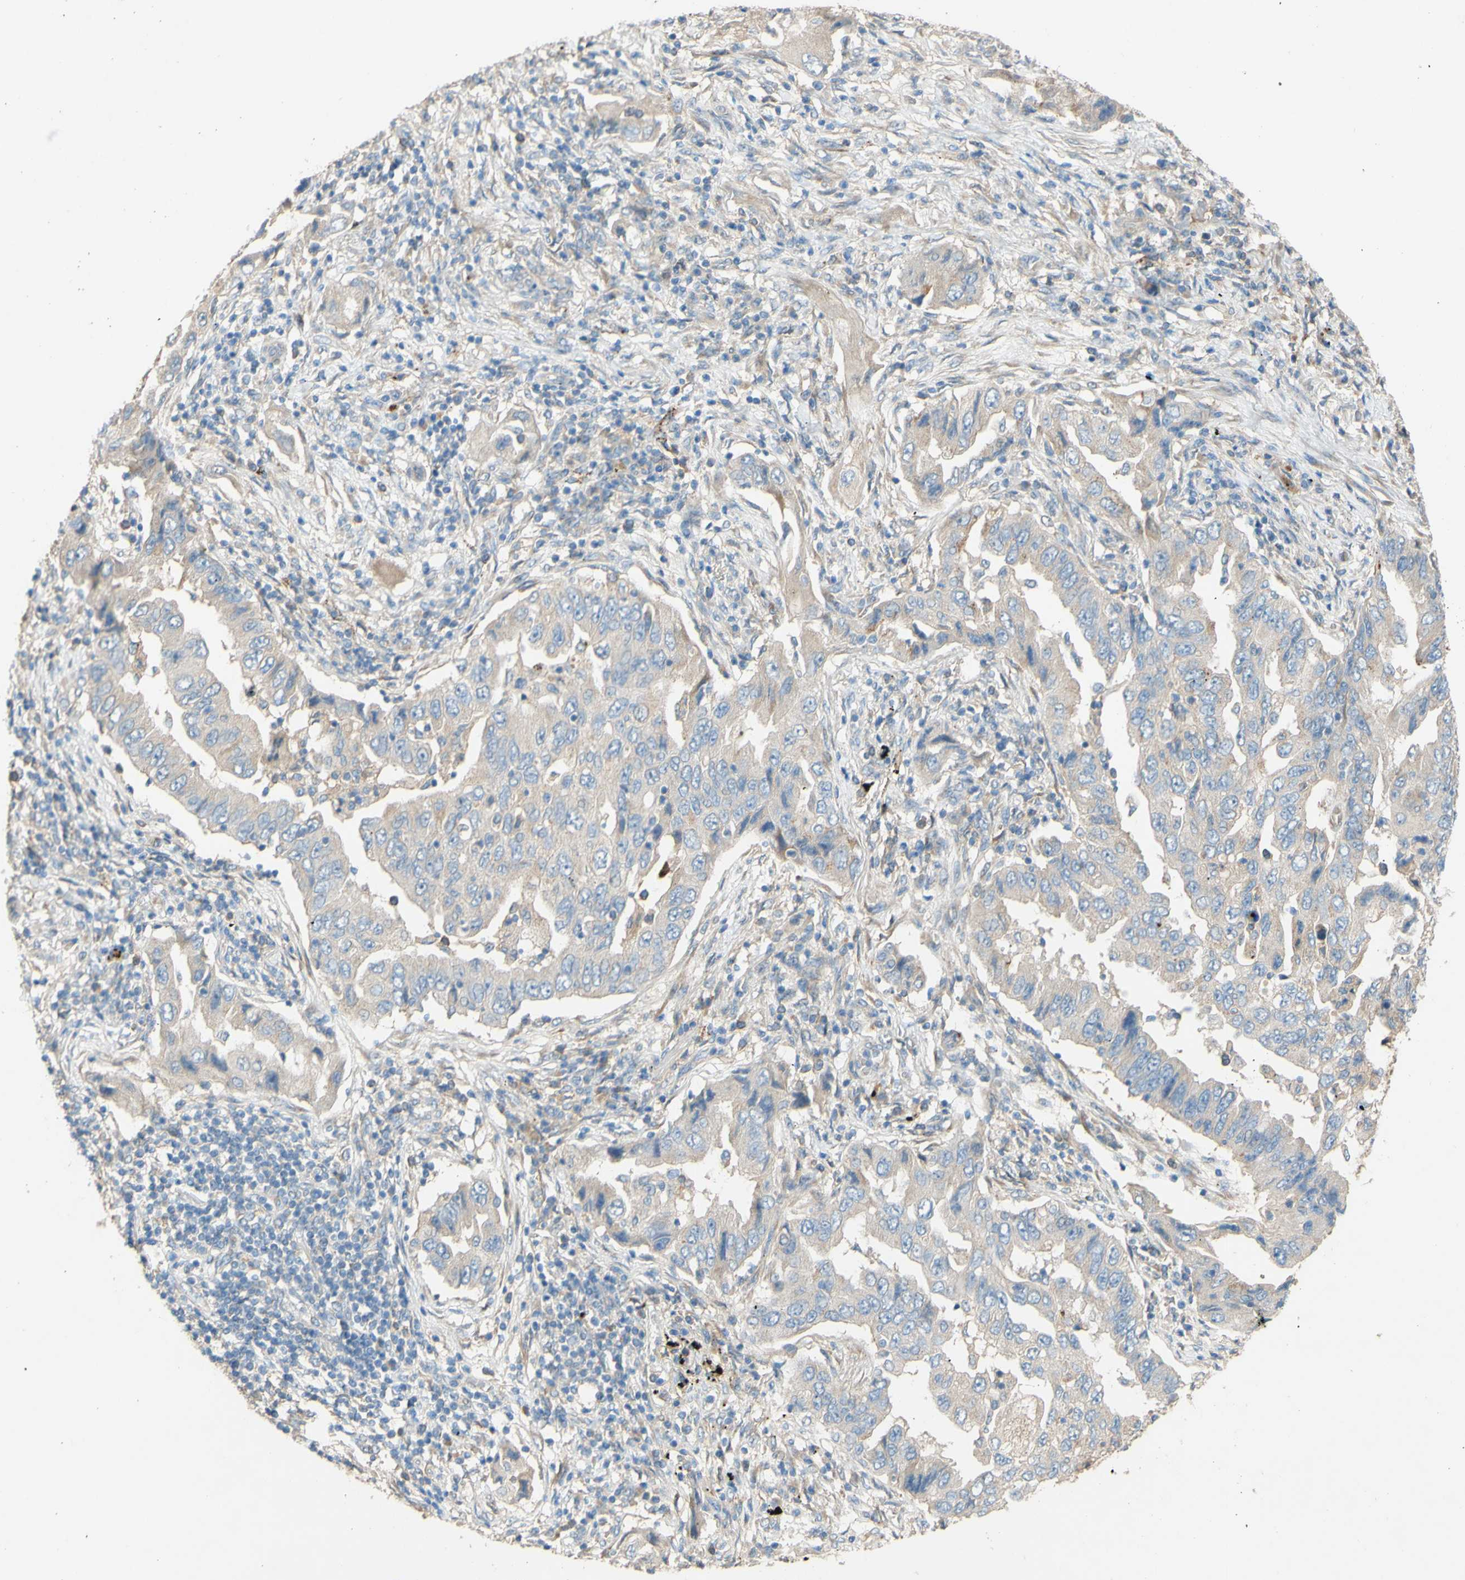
{"staining": {"intensity": "negative", "quantity": "none", "location": "none"}, "tissue": "lung cancer", "cell_type": "Tumor cells", "image_type": "cancer", "snomed": [{"axis": "morphology", "description": "Adenocarcinoma, NOS"}, {"axis": "topography", "description": "Lung"}], "caption": "Image shows no protein expression in tumor cells of lung adenocarcinoma tissue. (Brightfield microscopy of DAB (3,3'-diaminobenzidine) immunohistochemistry (IHC) at high magnification).", "gene": "DKK3", "patient": {"sex": "female", "age": 65}}